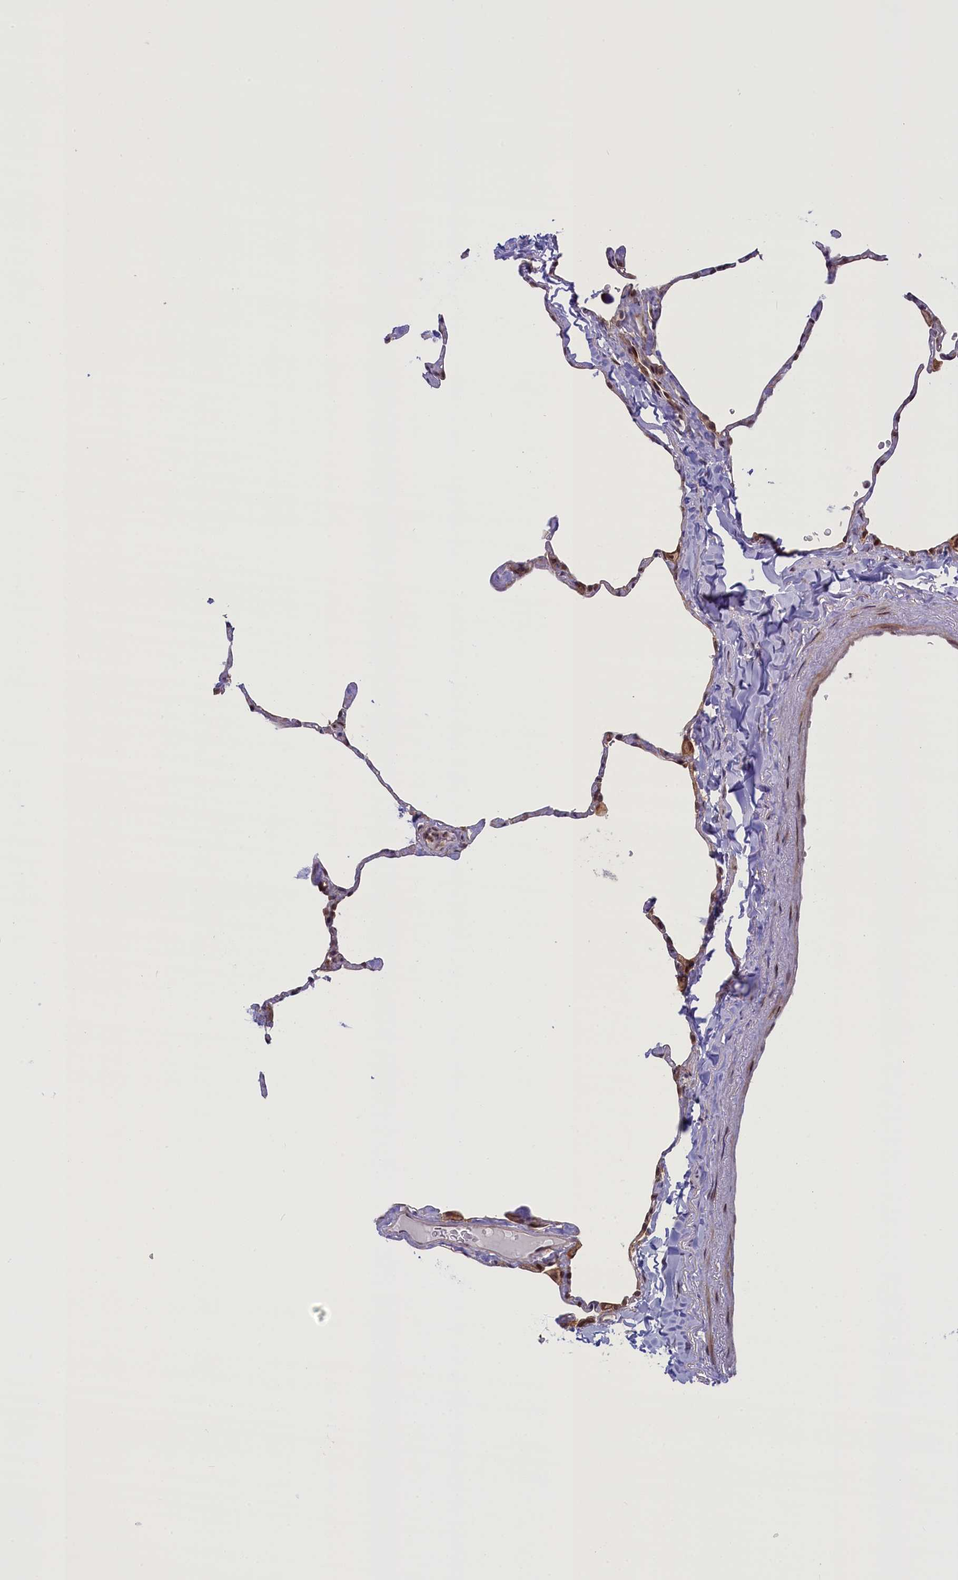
{"staining": {"intensity": "weak", "quantity": "<25%", "location": "nuclear"}, "tissue": "lung", "cell_type": "Alveolar cells", "image_type": "normal", "snomed": [{"axis": "morphology", "description": "Normal tissue, NOS"}, {"axis": "topography", "description": "Lung"}], "caption": "IHC micrograph of benign human lung stained for a protein (brown), which reveals no staining in alveolar cells. (Immunohistochemistry, brightfield microscopy, high magnification).", "gene": "FCHO1", "patient": {"sex": "male", "age": 65}}